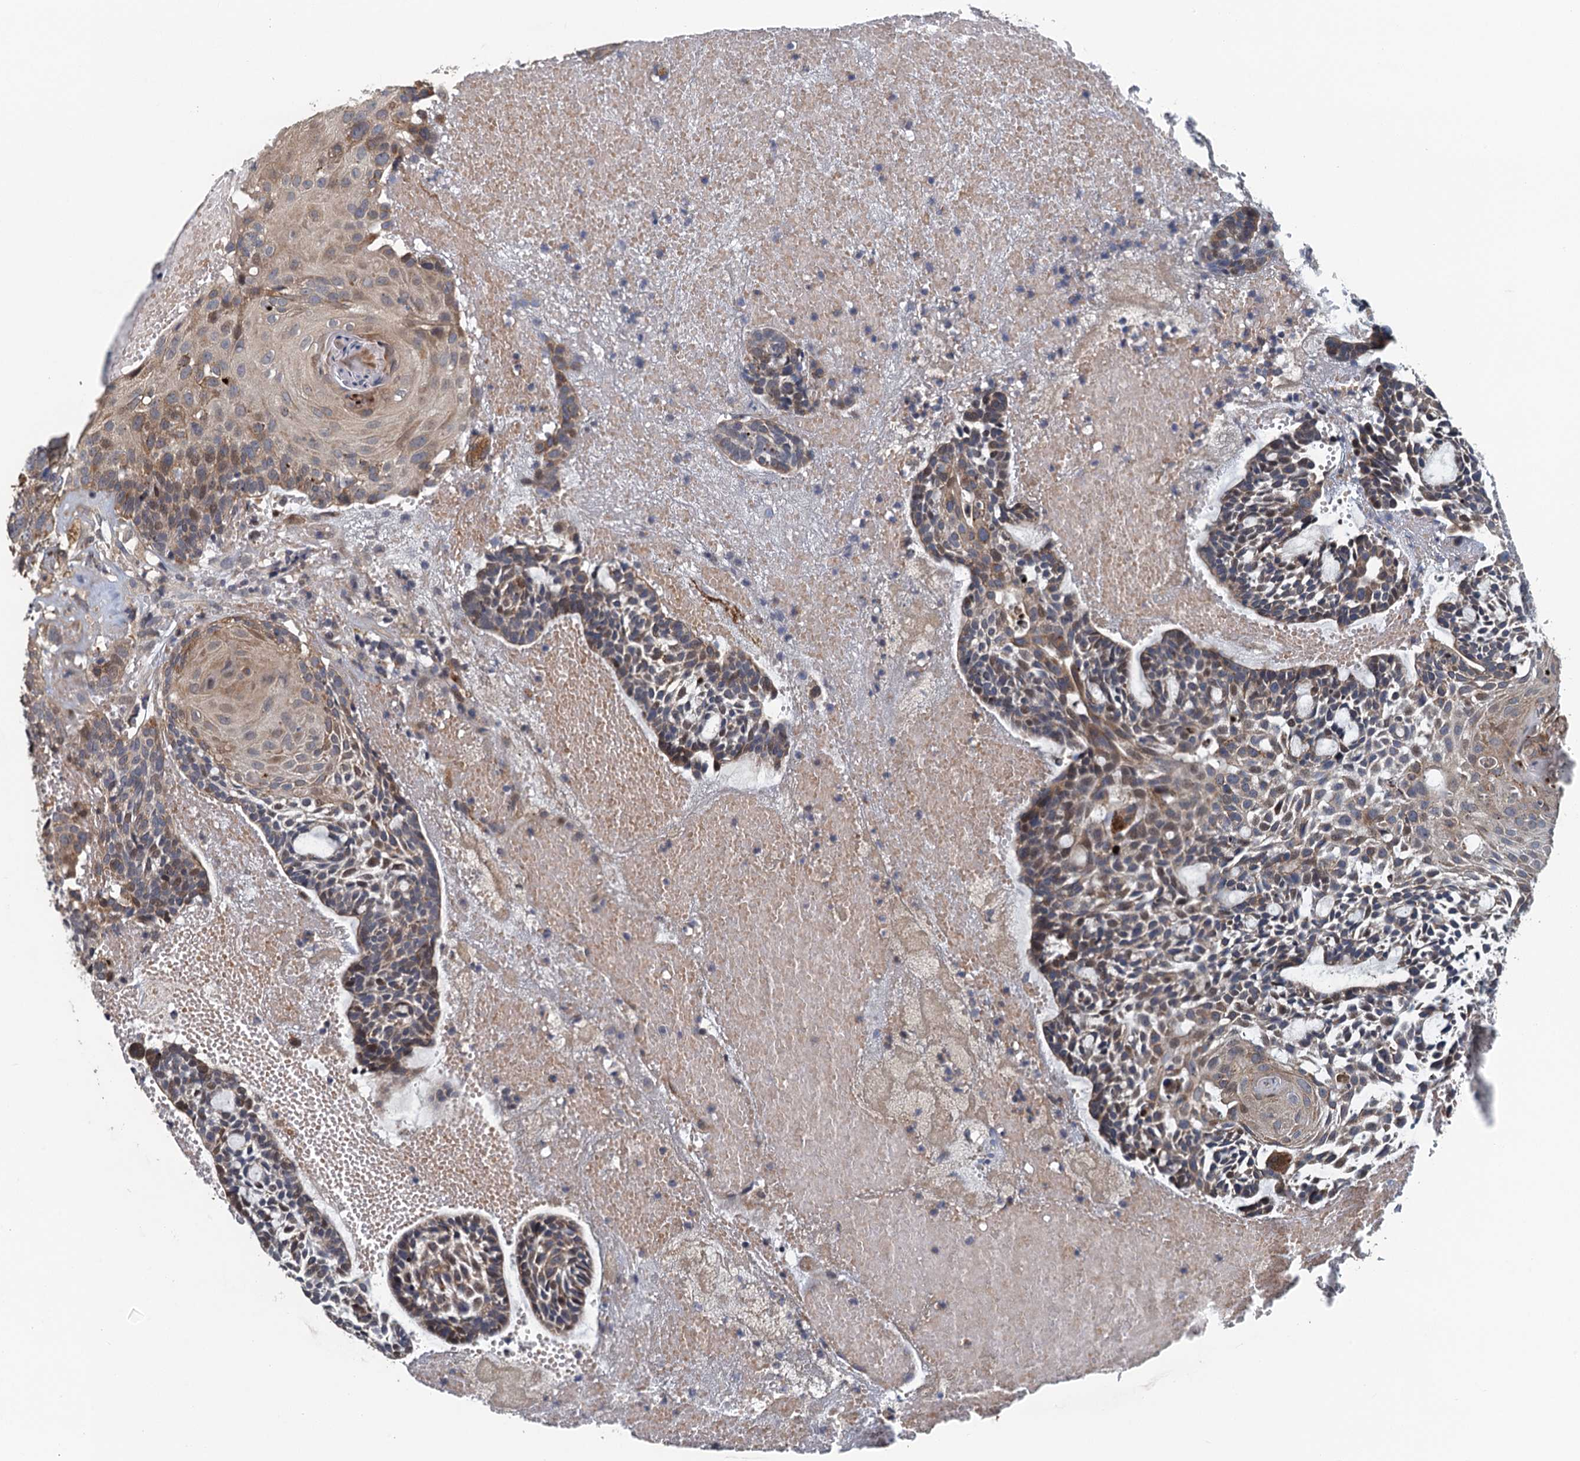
{"staining": {"intensity": "moderate", "quantity": "25%-75%", "location": "cytoplasmic/membranous,nuclear"}, "tissue": "head and neck cancer", "cell_type": "Tumor cells", "image_type": "cancer", "snomed": [{"axis": "morphology", "description": "Adenocarcinoma, NOS"}, {"axis": "topography", "description": "Subcutis"}, {"axis": "topography", "description": "Head-Neck"}], "caption": "Tumor cells show moderate cytoplasmic/membranous and nuclear expression in approximately 25%-75% of cells in head and neck adenocarcinoma.", "gene": "AGRN", "patient": {"sex": "female", "age": 73}}